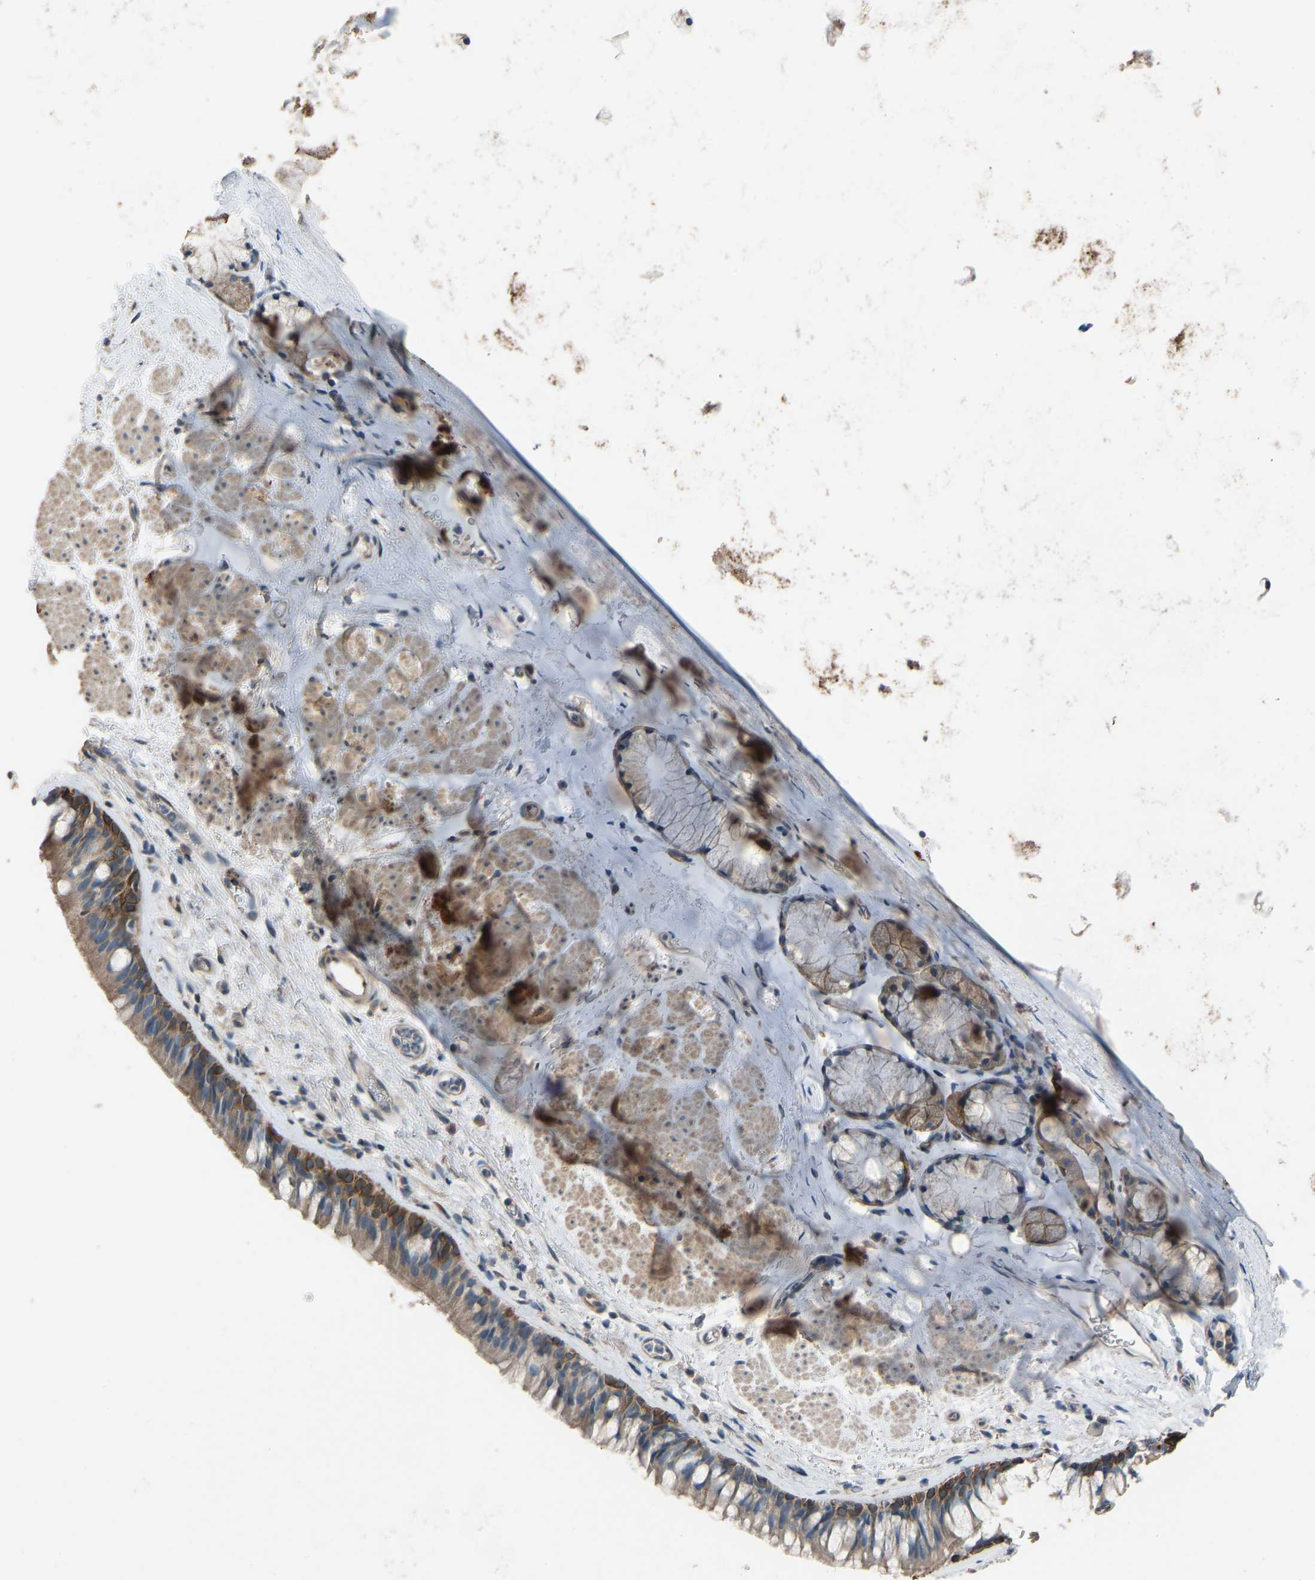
{"staining": {"intensity": "moderate", "quantity": ">75%", "location": "cytoplasmic/membranous"}, "tissue": "bronchus", "cell_type": "Respiratory epithelial cells", "image_type": "normal", "snomed": [{"axis": "morphology", "description": "Normal tissue, NOS"}, {"axis": "topography", "description": "Cartilage tissue"}, {"axis": "topography", "description": "Bronchus"}], "caption": "Immunohistochemical staining of normal bronchus demonstrates medium levels of moderate cytoplasmic/membranous staining in approximately >75% of respiratory epithelial cells.", "gene": "SLC43A1", "patient": {"sex": "female", "age": 53}}